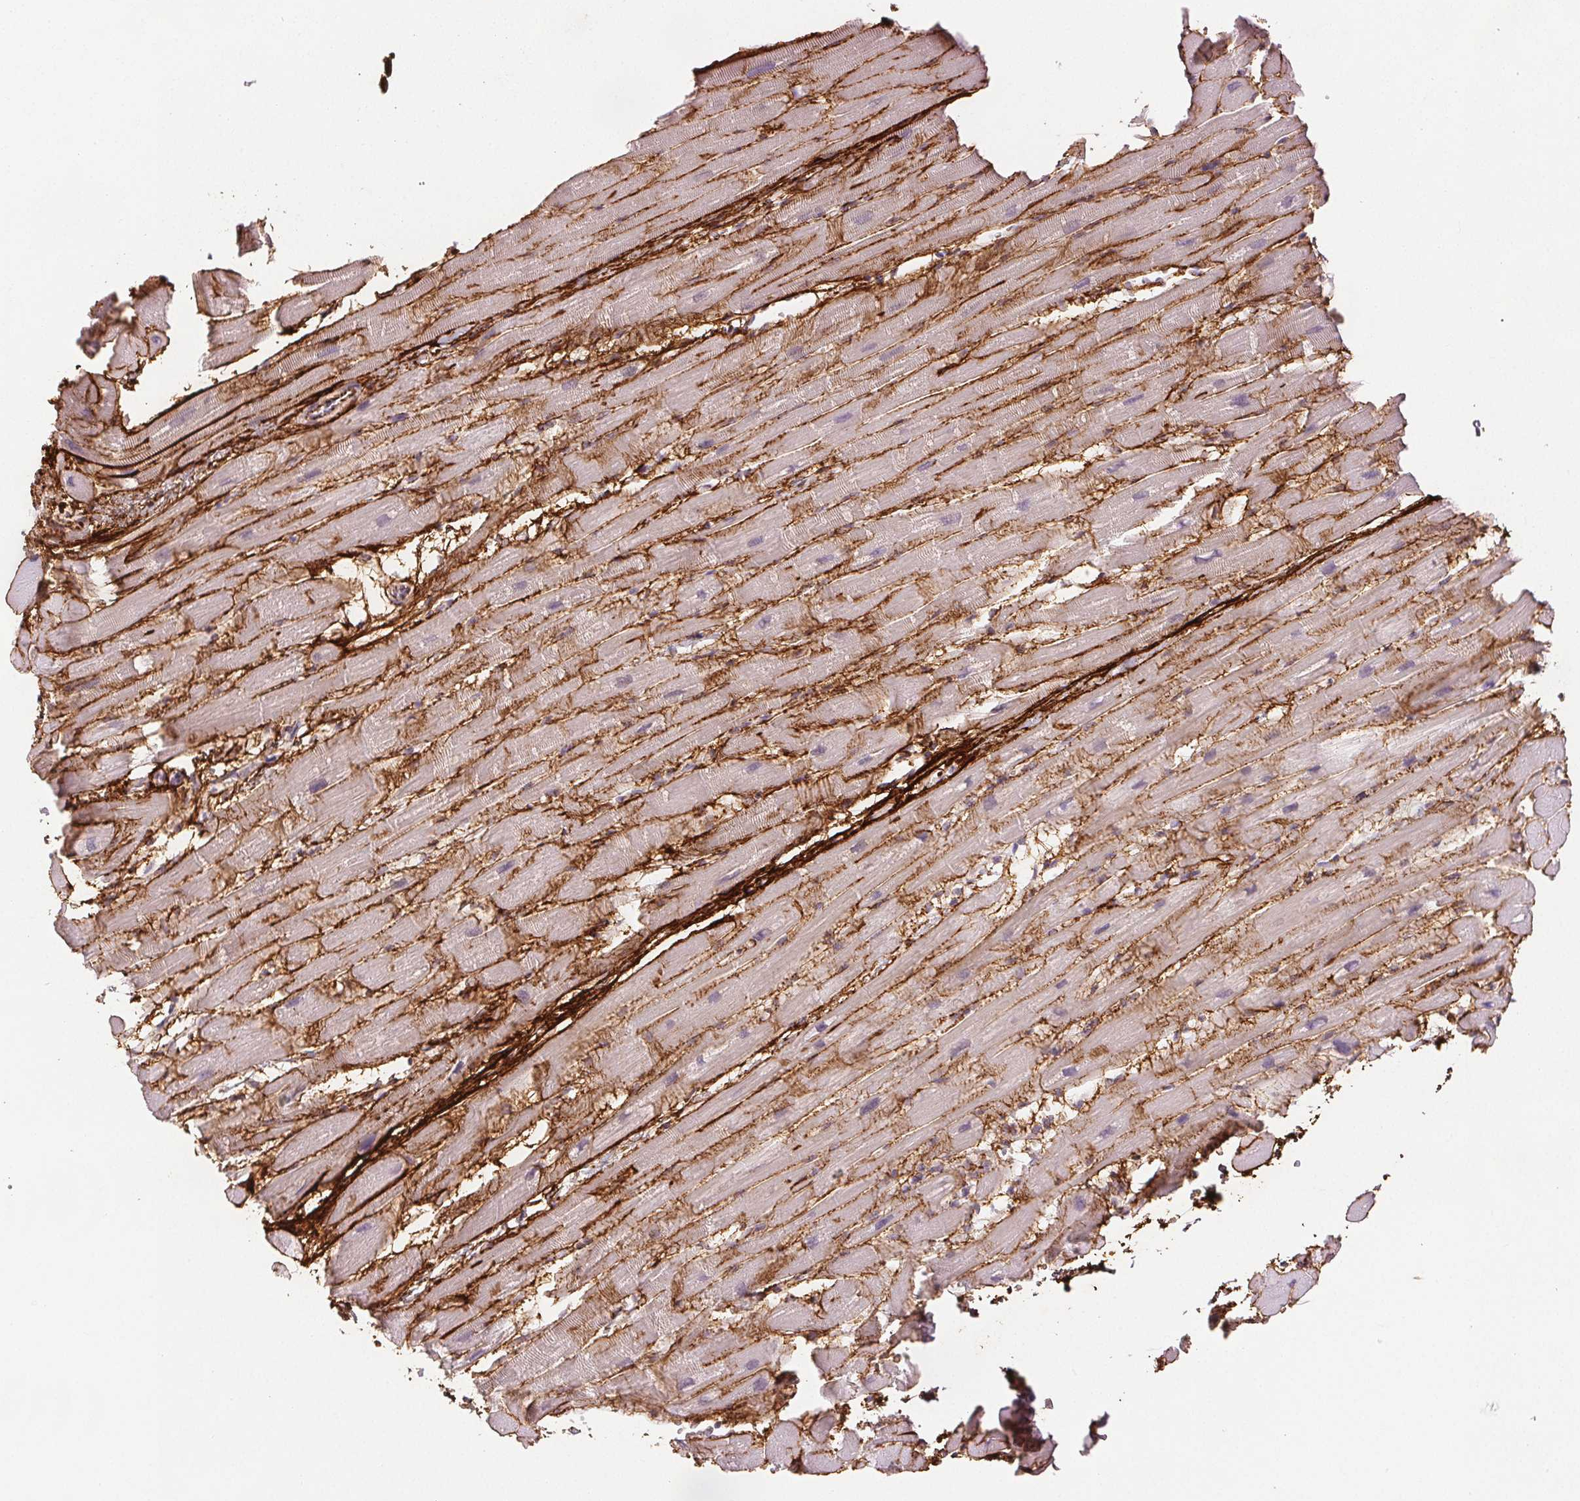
{"staining": {"intensity": "negative", "quantity": "none", "location": "none"}, "tissue": "heart muscle", "cell_type": "Cardiomyocytes", "image_type": "normal", "snomed": [{"axis": "morphology", "description": "Normal tissue, NOS"}, {"axis": "topography", "description": "Heart"}], "caption": "High magnification brightfield microscopy of unremarkable heart muscle stained with DAB (3,3'-diaminobenzidine) (brown) and counterstained with hematoxylin (blue): cardiomyocytes show no significant positivity.", "gene": "FBN1", "patient": {"sex": "male", "age": 37}}